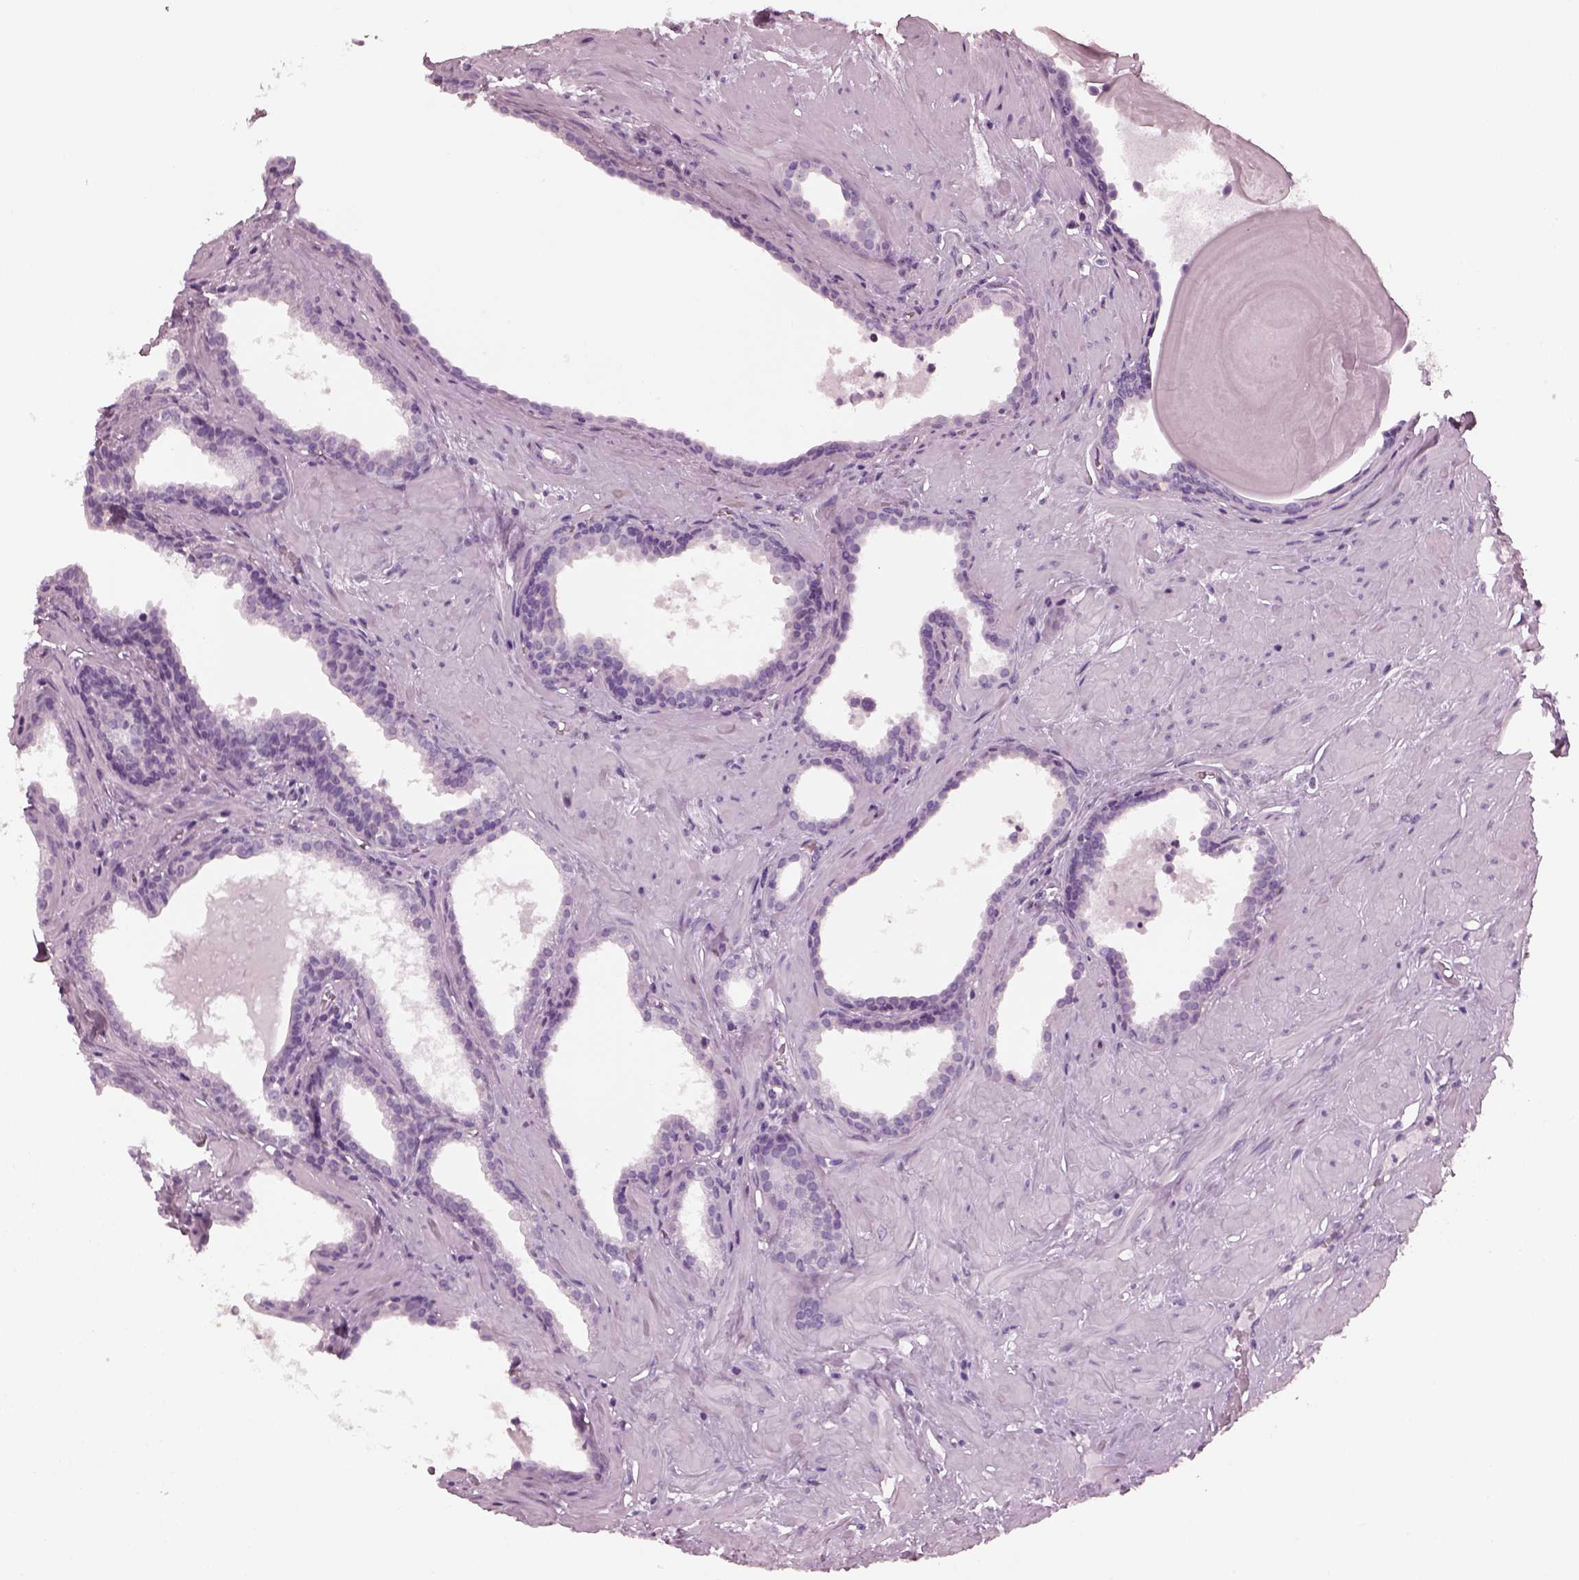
{"staining": {"intensity": "negative", "quantity": "none", "location": "none"}, "tissue": "prostate", "cell_type": "Glandular cells", "image_type": "normal", "snomed": [{"axis": "morphology", "description": "Normal tissue, NOS"}, {"axis": "topography", "description": "Prostate"}], "caption": "Benign prostate was stained to show a protein in brown. There is no significant staining in glandular cells. (IHC, brightfield microscopy, high magnification).", "gene": "PDC", "patient": {"sex": "male", "age": 48}}